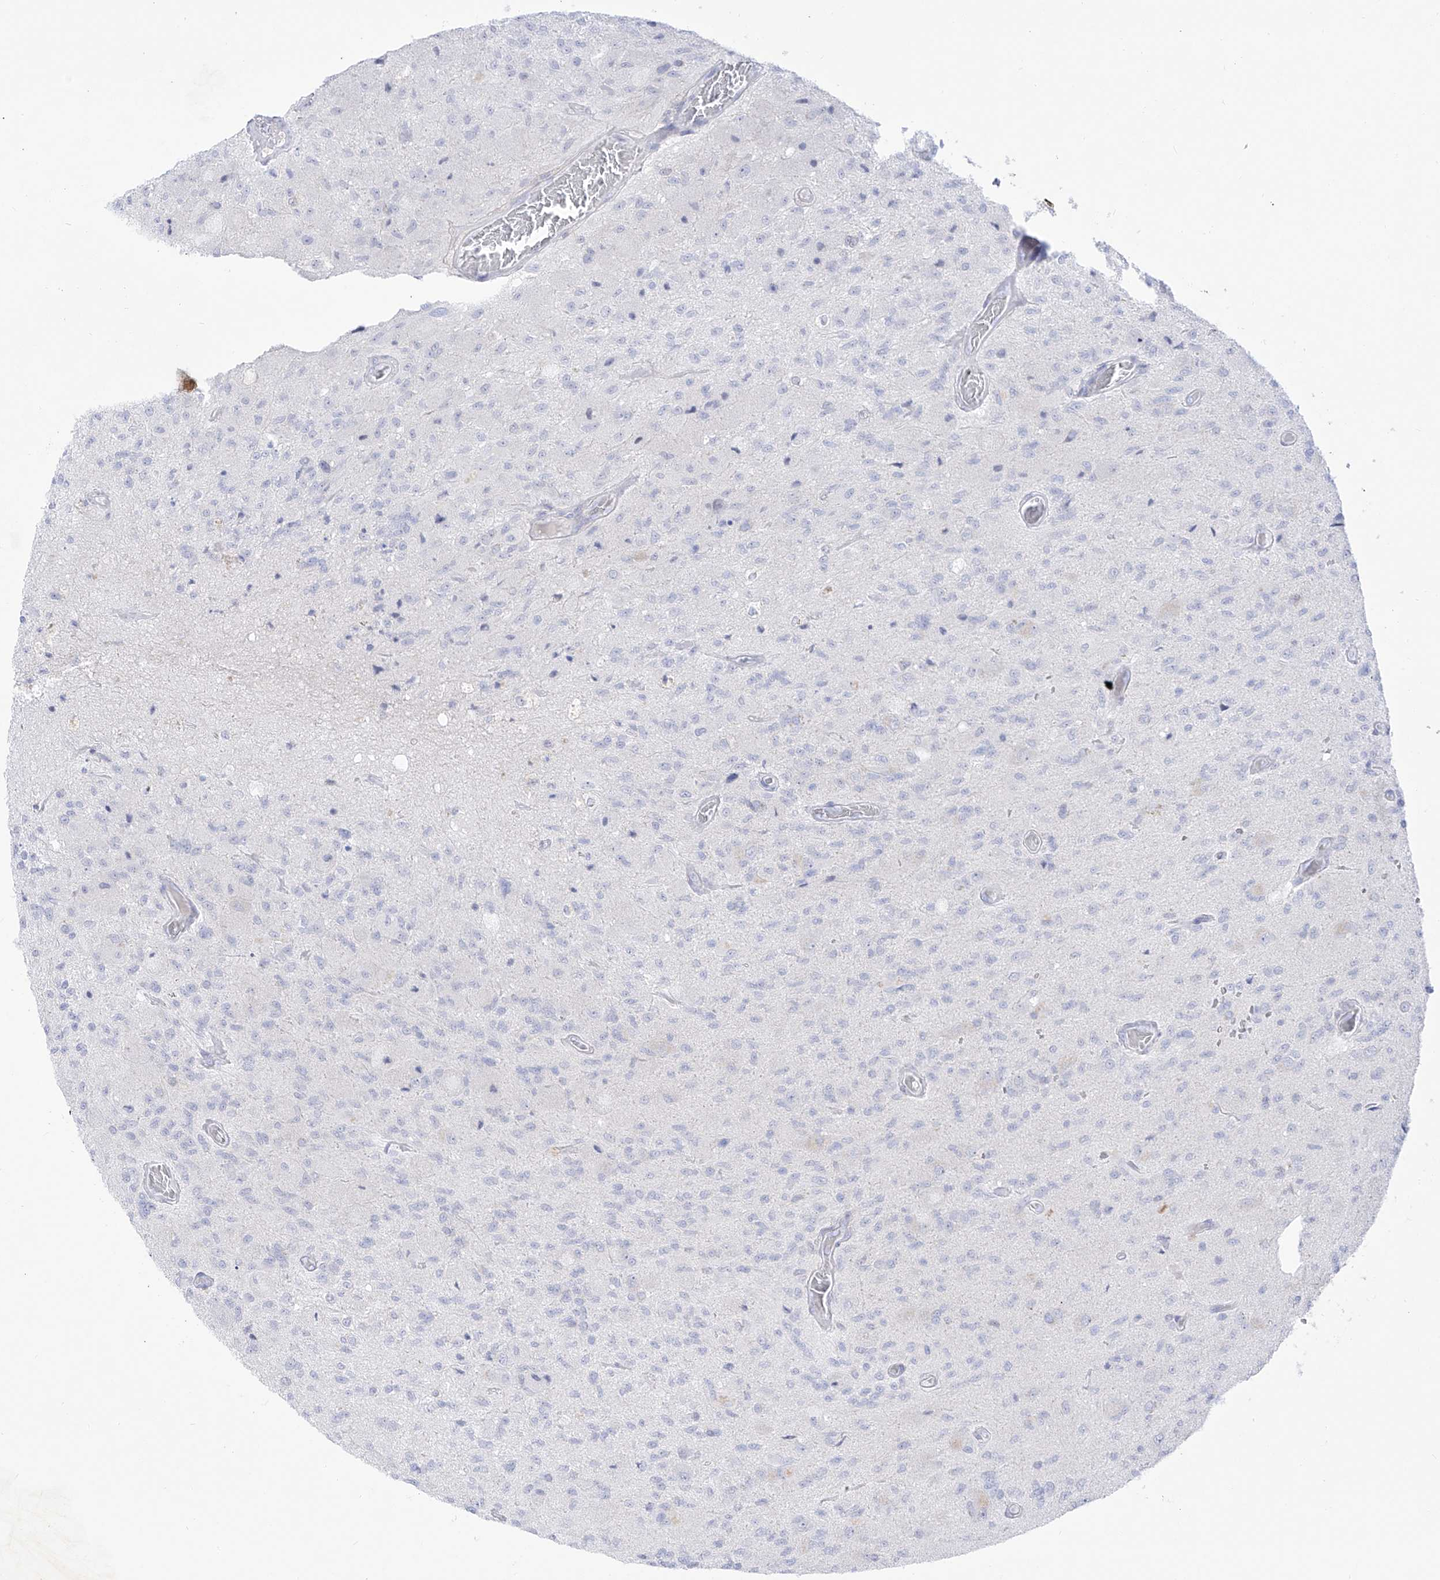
{"staining": {"intensity": "negative", "quantity": "none", "location": "none"}, "tissue": "glioma", "cell_type": "Tumor cells", "image_type": "cancer", "snomed": [{"axis": "morphology", "description": "Normal tissue, NOS"}, {"axis": "morphology", "description": "Glioma, malignant, High grade"}, {"axis": "topography", "description": "Cerebral cortex"}], "caption": "A high-resolution micrograph shows immunohistochemistry (IHC) staining of high-grade glioma (malignant), which shows no significant expression in tumor cells.", "gene": "DMKN", "patient": {"sex": "male", "age": 77}}